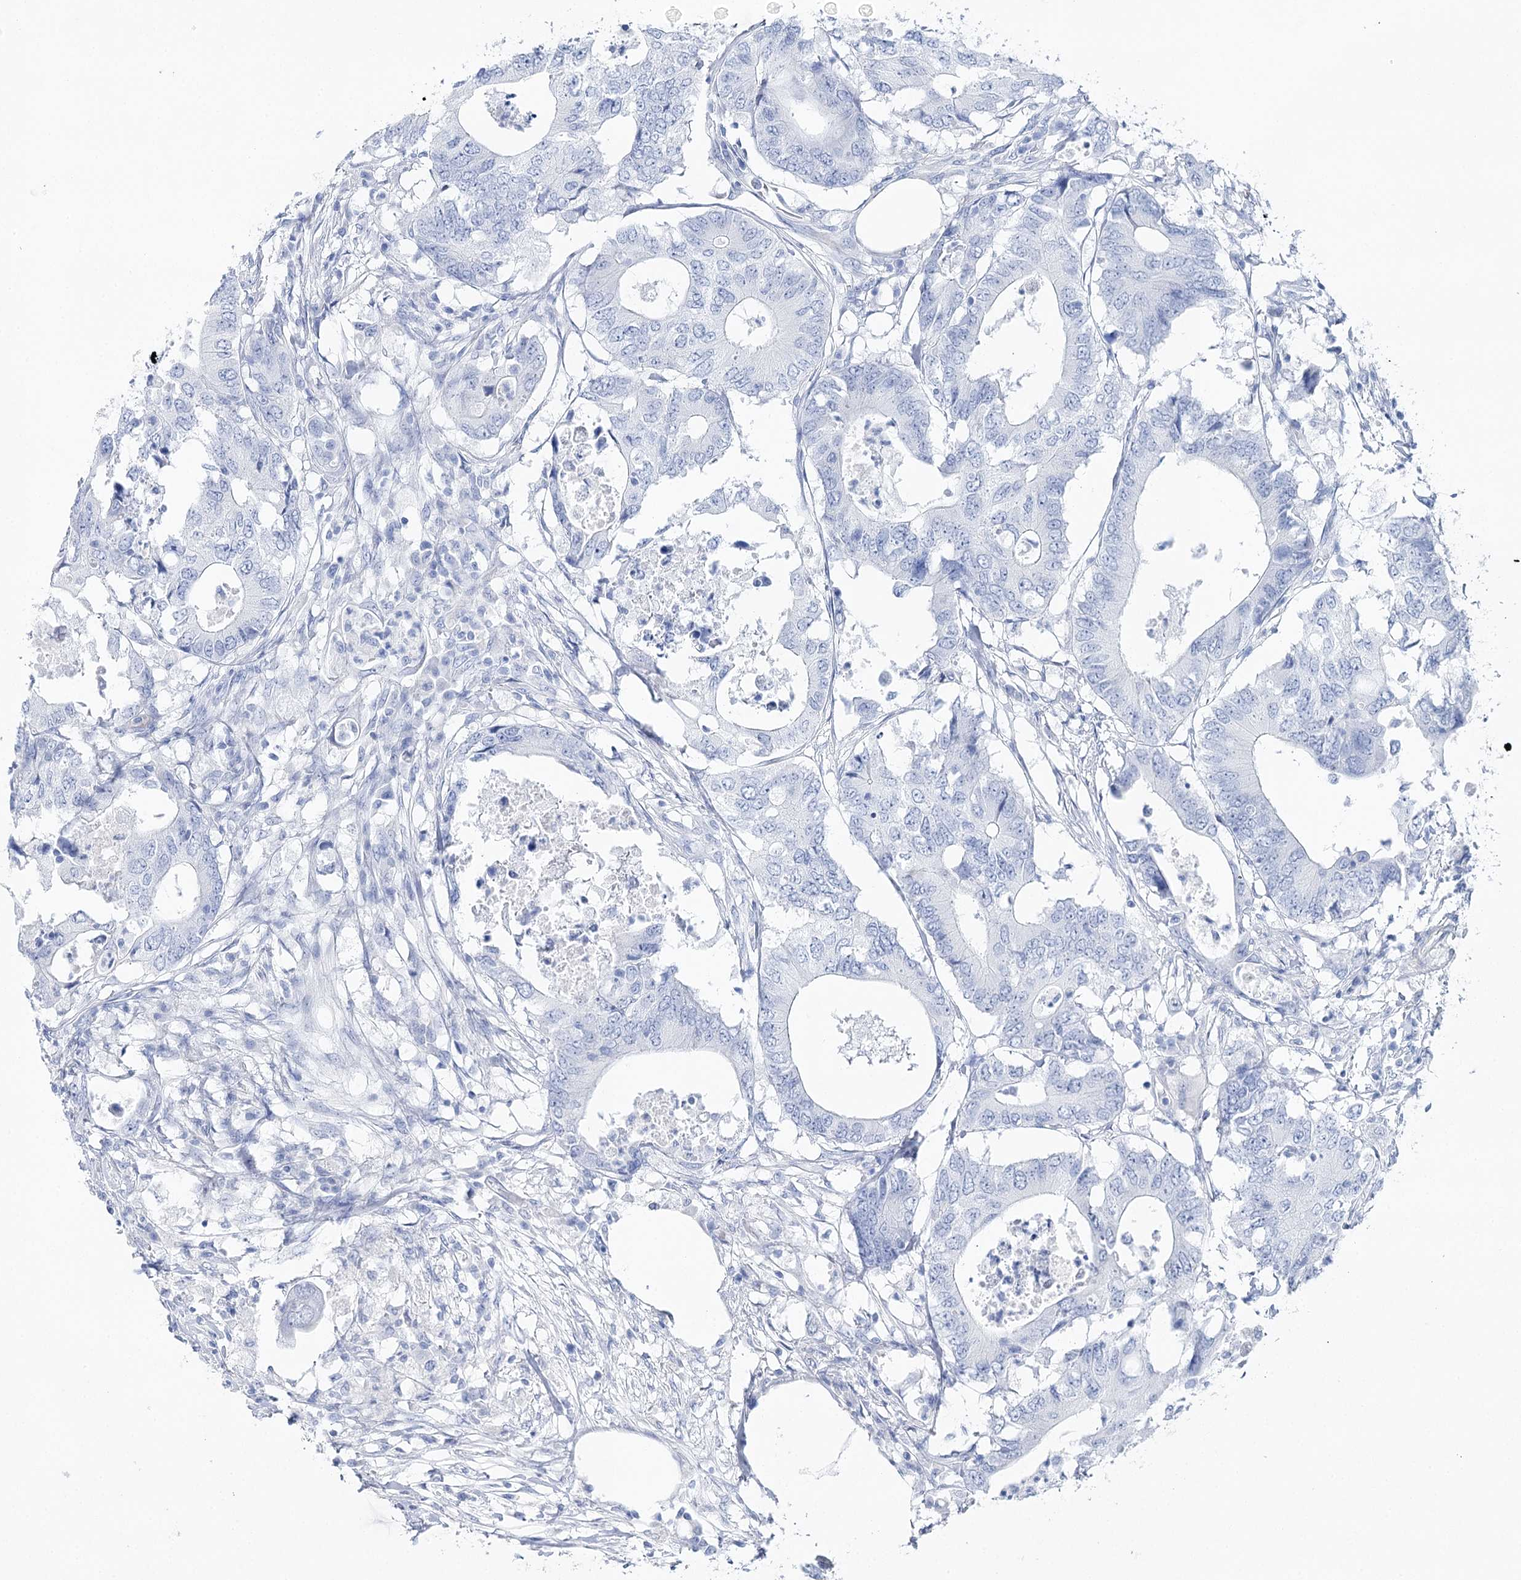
{"staining": {"intensity": "negative", "quantity": "none", "location": "none"}, "tissue": "colorectal cancer", "cell_type": "Tumor cells", "image_type": "cancer", "snomed": [{"axis": "morphology", "description": "Adenocarcinoma, NOS"}, {"axis": "topography", "description": "Colon"}], "caption": "A high-resolution photomicrograph shows immunohistochemistry (IHC) staining of adenocarcinoma (colorectal), which shows no significant positivity in tumor cells.", "gene": "CSN3", "patient": {"sex": "male", "age": 71}}